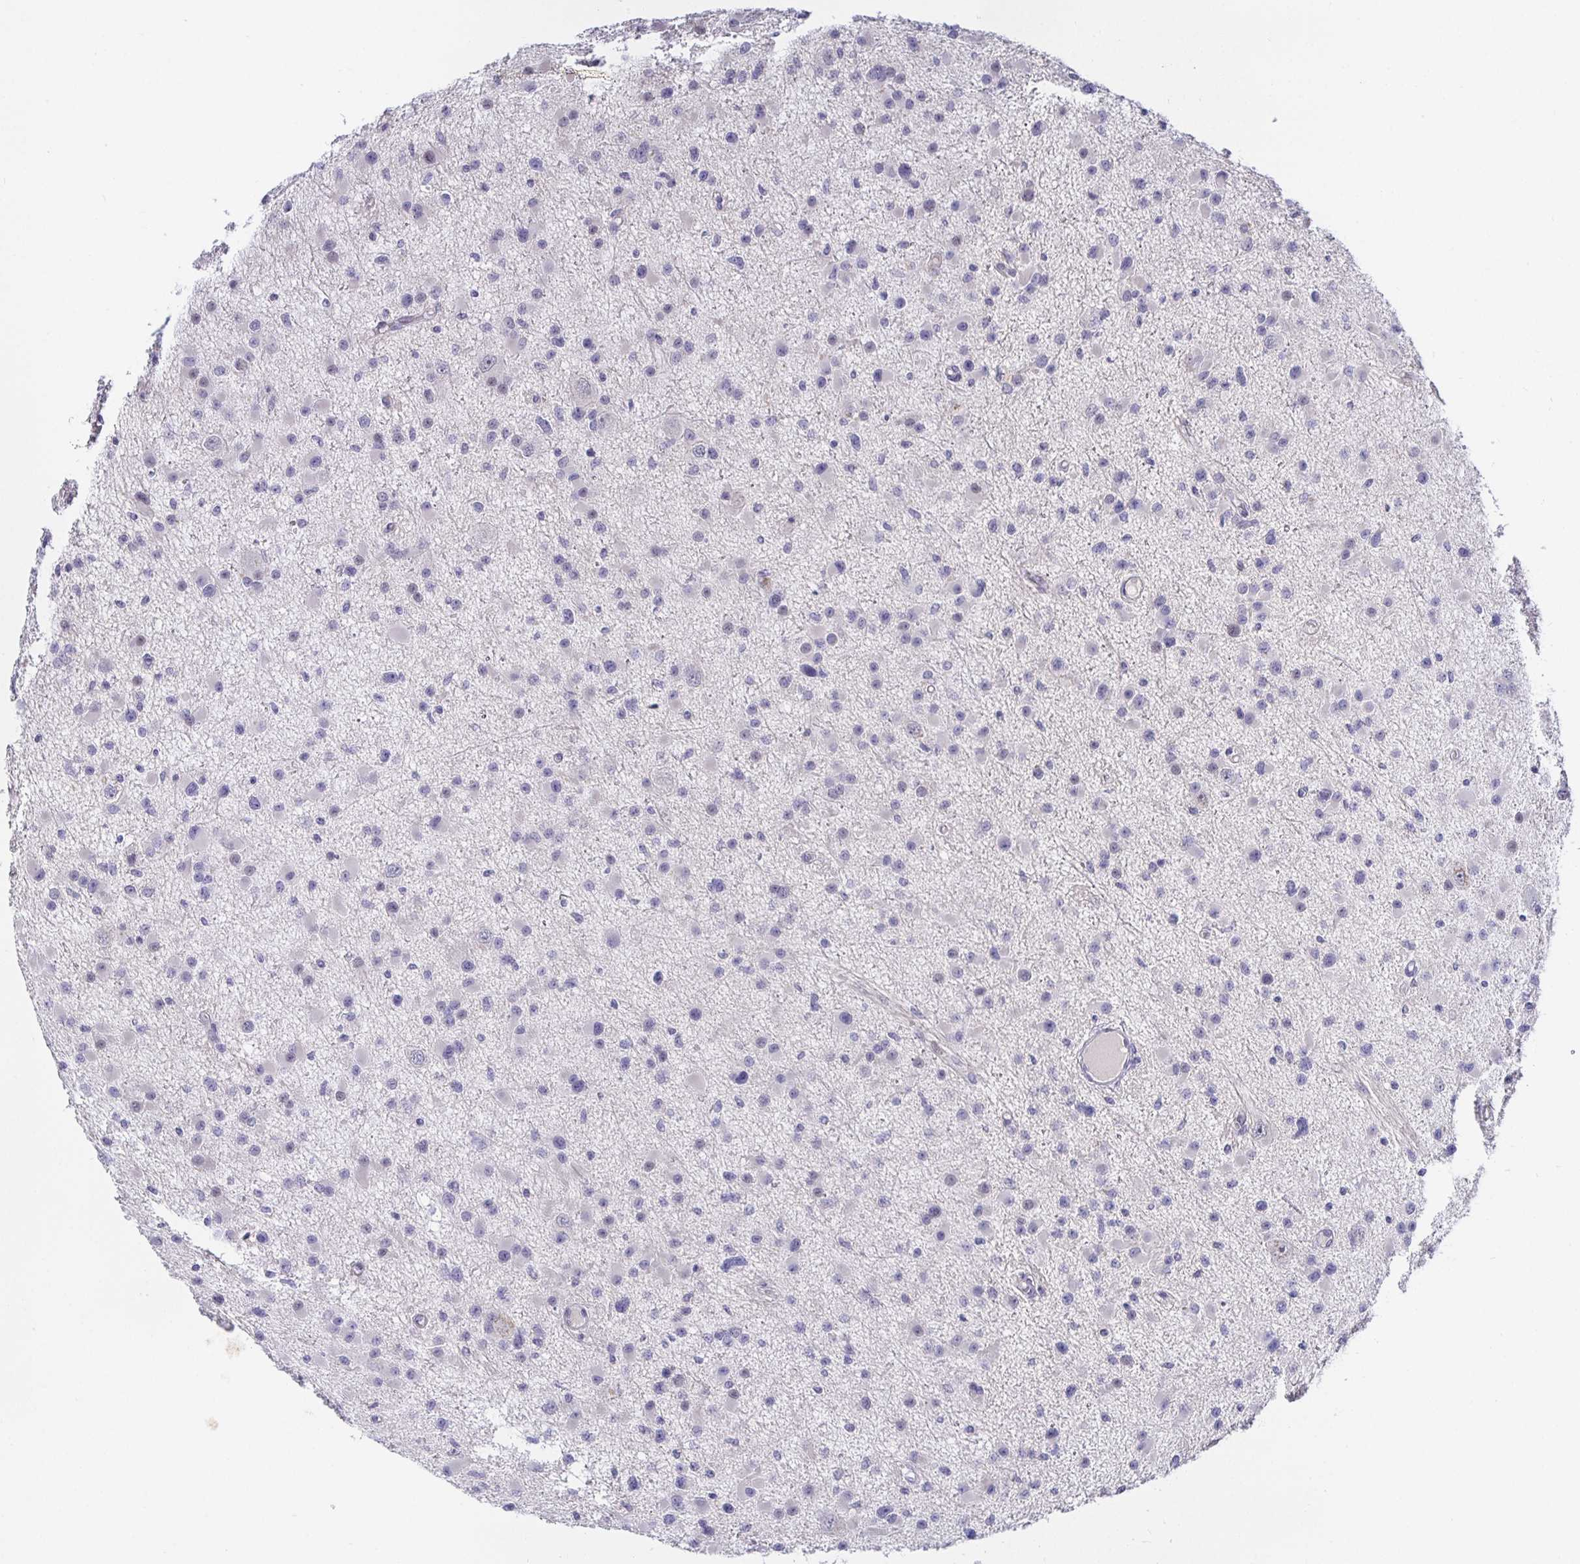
{"staining": {"intensity": "negative", "quantity": "none", "location": "none"}, "tissue": "glioma", "cell_type": "Tumor cells", "image_type": "cancer", "snomed": [{"axis": "morphology", "description": "Glioma, malignant, High grade"}, {"axis": "topography", "description": "Brain"}], "caption": "High magnification brightfield microscopy of glioma stained with DAB (3,3'-diaminobenzidine) (brown) and counterstained with hematoxylin (blue): tumor cells show no significant expression.", "gene": "KBTBD13", "patient": {"sex": "male", "age": 54}}